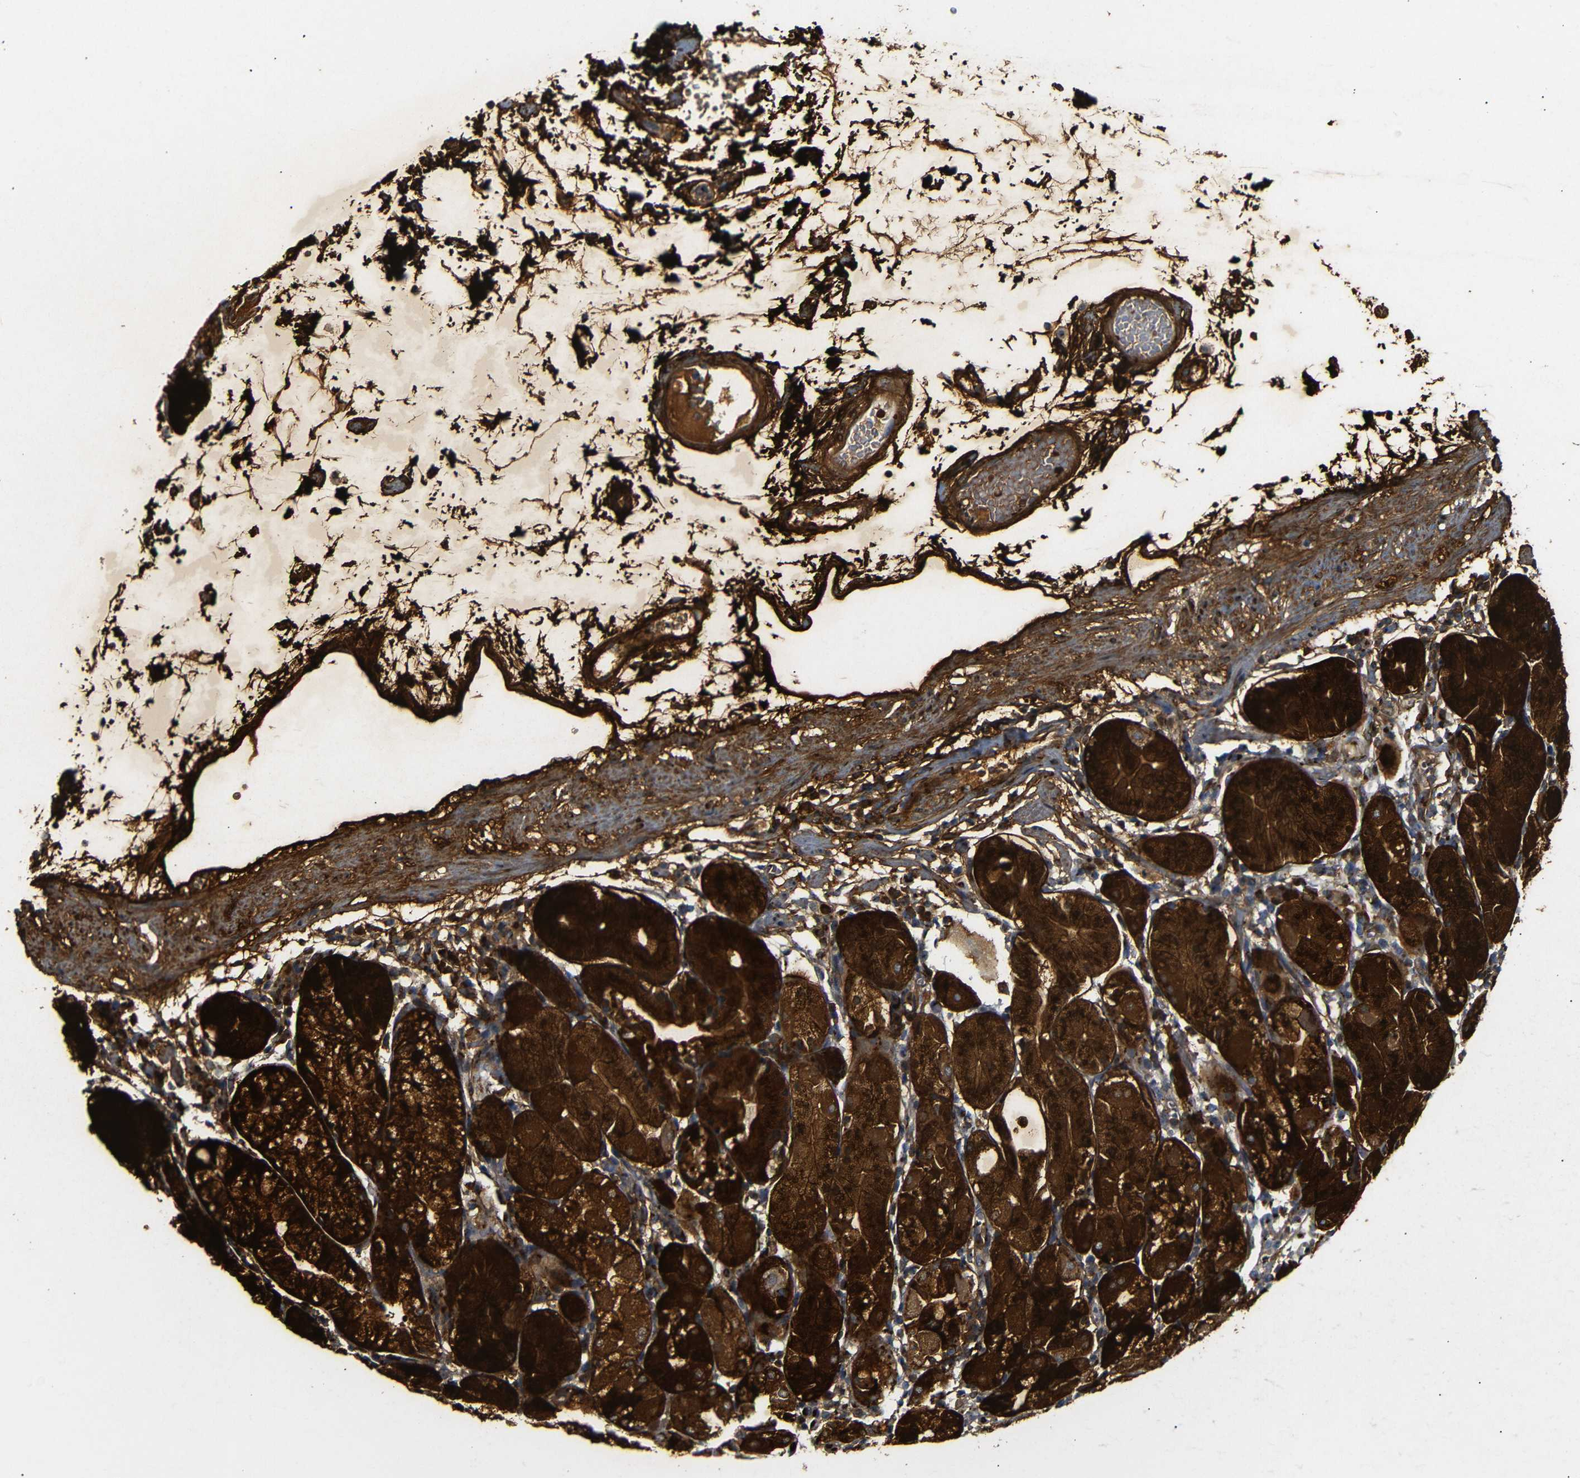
{"staining": {"intensity": "strong", "quantity": ">75%", "location": "cytoplasmic/membranous"}, "tissue": "stomach", "cell_type": "Glandular cells", "image_type": "normal", "snomed": [{"axis": "morphology", "description": "Normal tissue, NOS"}, {"axis": "topography", "description": "Stomach"}, {"axis": "topography", "description": "Stomach, lower"}], "caption": "DAB (3,3'-diaminobenzidine) immunohistochemical staining of unremarkable stomach displays strong cytoplasmic/membranous protein staining in about >75% of glandular cells.", "gene": "TGOLN2", "patient": {"sex": "female", "age": 75}}